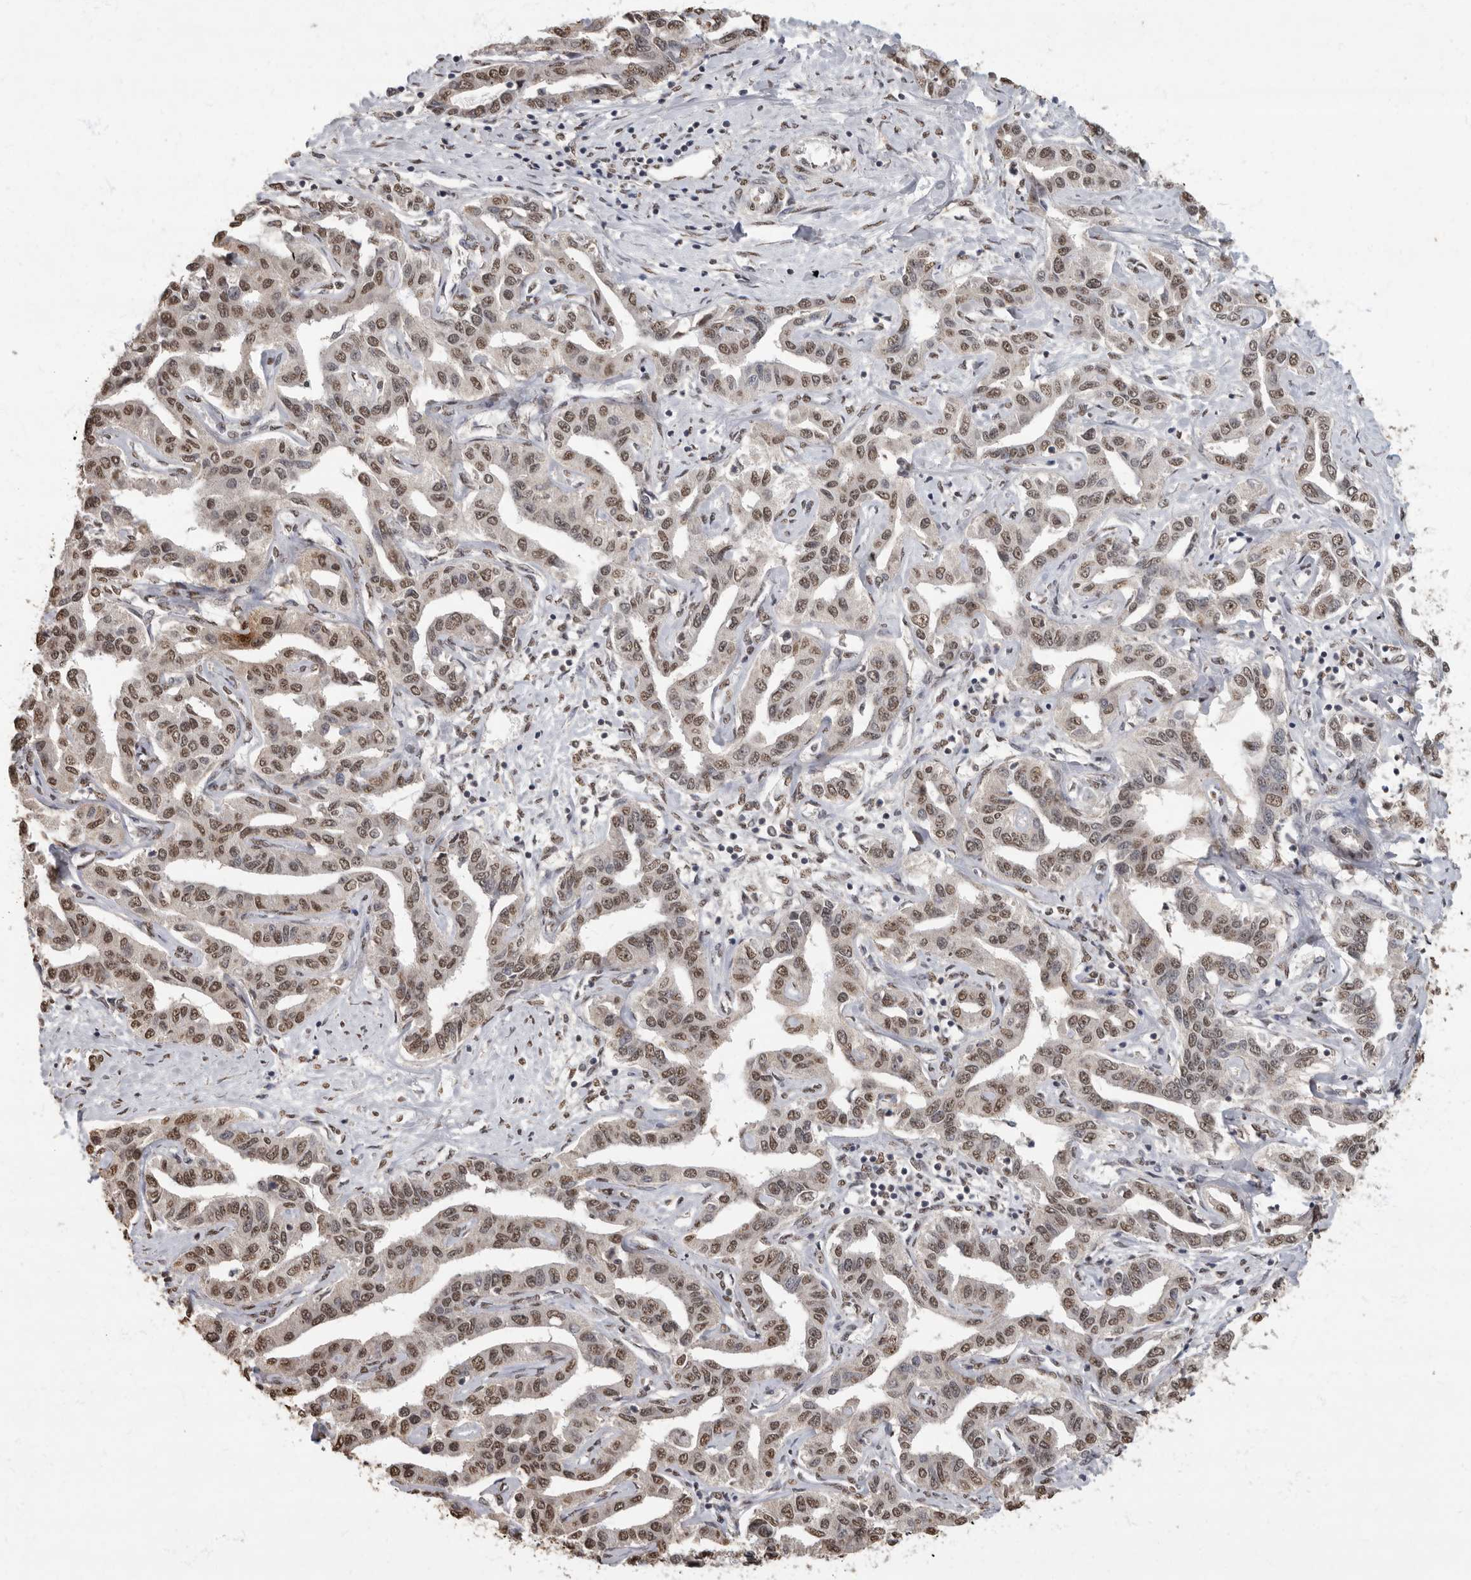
{"staining": {"intensity": "moderate", "quantity": ">75%", "location": "nuclear"}, "tissue": "liver cancer", "cell_type": "Tumor cells", "image_type": "cancer", "snomed": [{"axis": "morphology", "description": "Cholangiocarcinoma"}, {"axis": "topography", "description": "Liver"}], "caption": "Immunohistochemical staining of liver cholangiocarcinoma exhibits medium levels of moderate nuclear expression in approximately >75% of tumor cells.", "gene": "NBL1", "patient": {"sex": "male", "age": 59}}